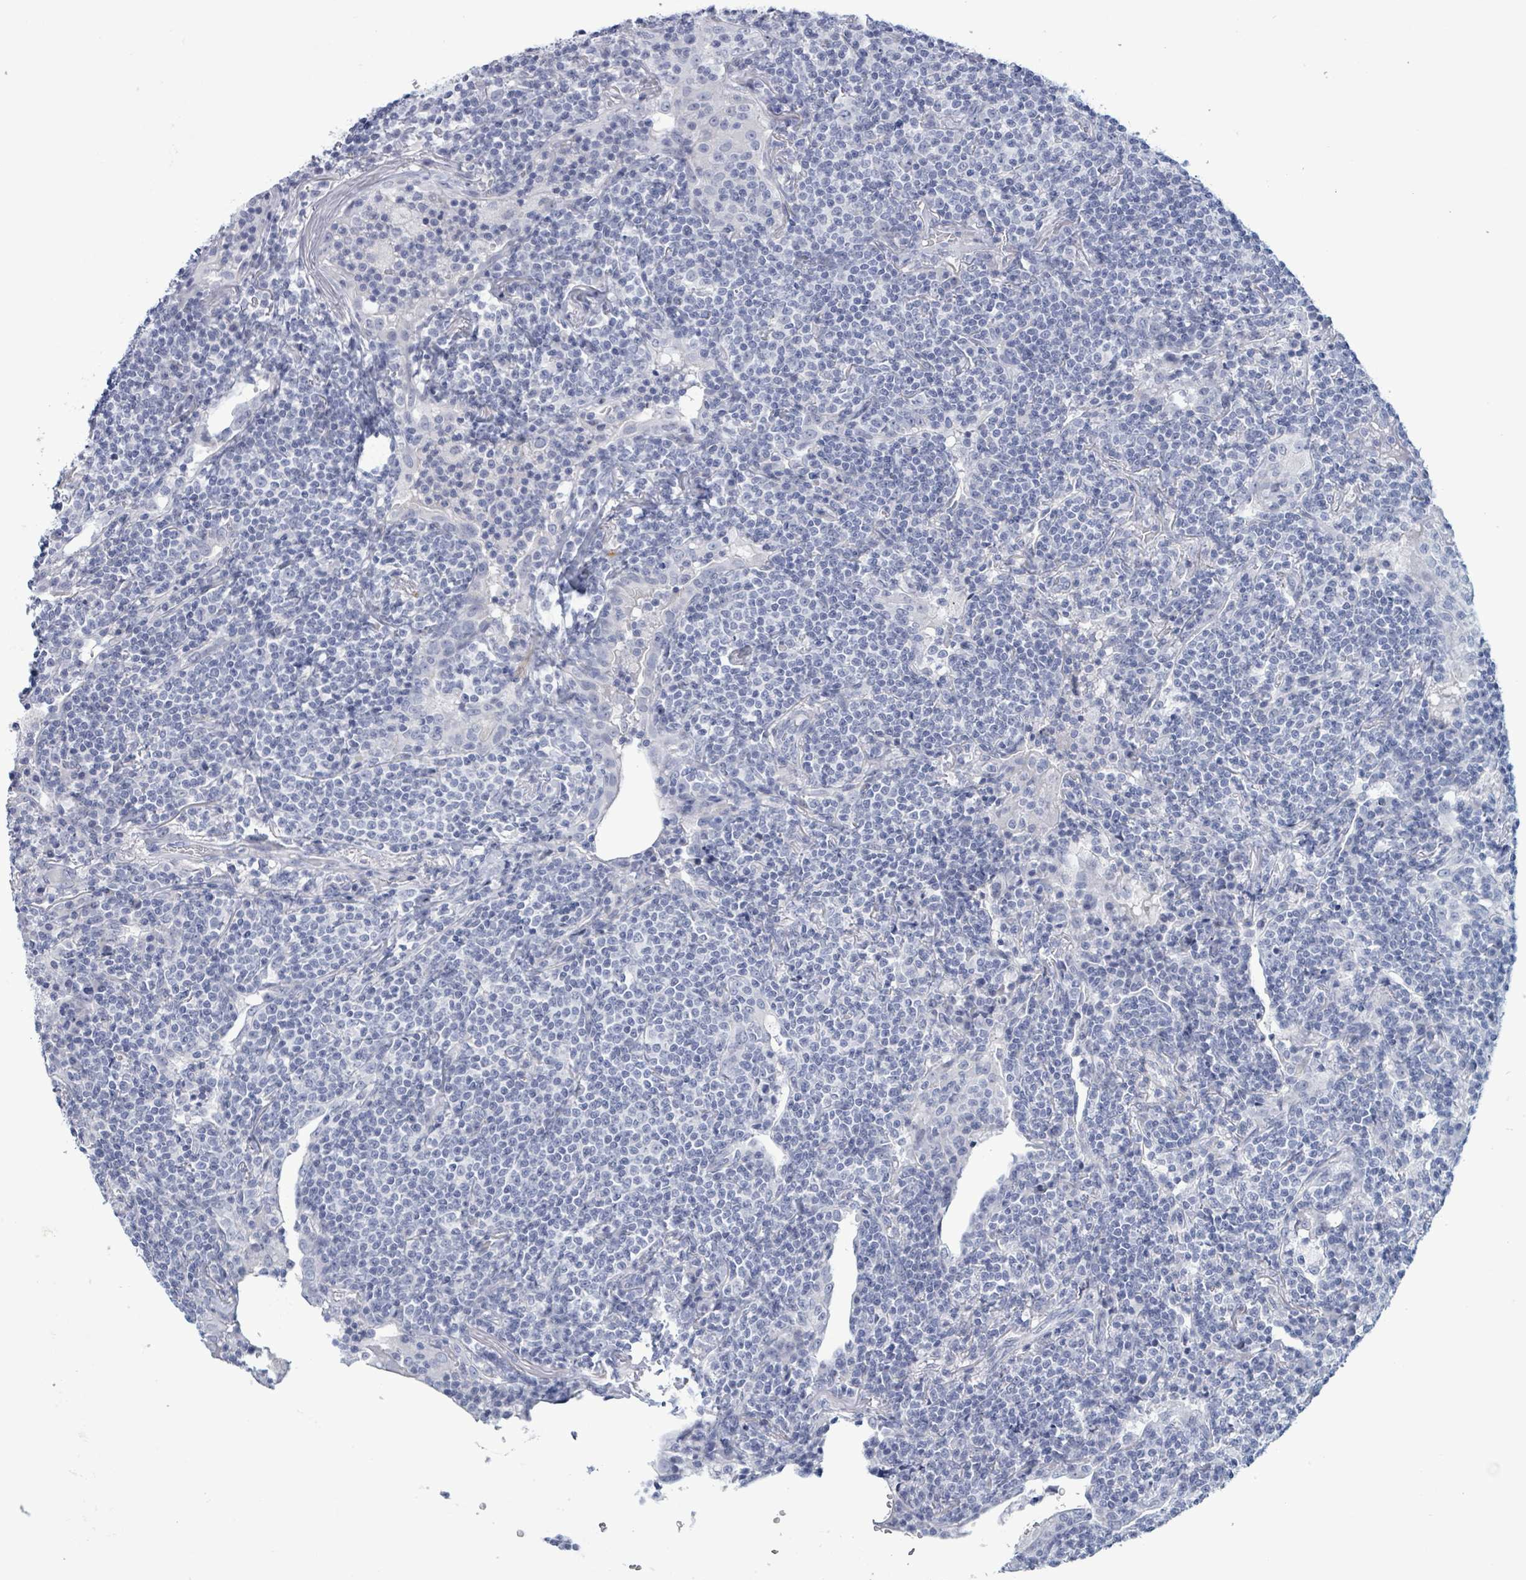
{"staining": {"intensity": "negative", "quantity": "none", "location": "none"}, "tissue": "lymphoma", "cell_type": "Tumor cells", "image_type": "cancer", "snomed": [{"axis": "morphology", "description": "Malignant lymphoma, non-Hodgkin's type, Low grade"}, {"axis": "topography", "description": "Lung"}], "caption": "The micrograph demonstrates no staining of tumor cells in low-grade malignant lymphoma, non-Hodgkin's type.", "gene": "ZNF771", "patient": {"sex": "female", "age": 71}}